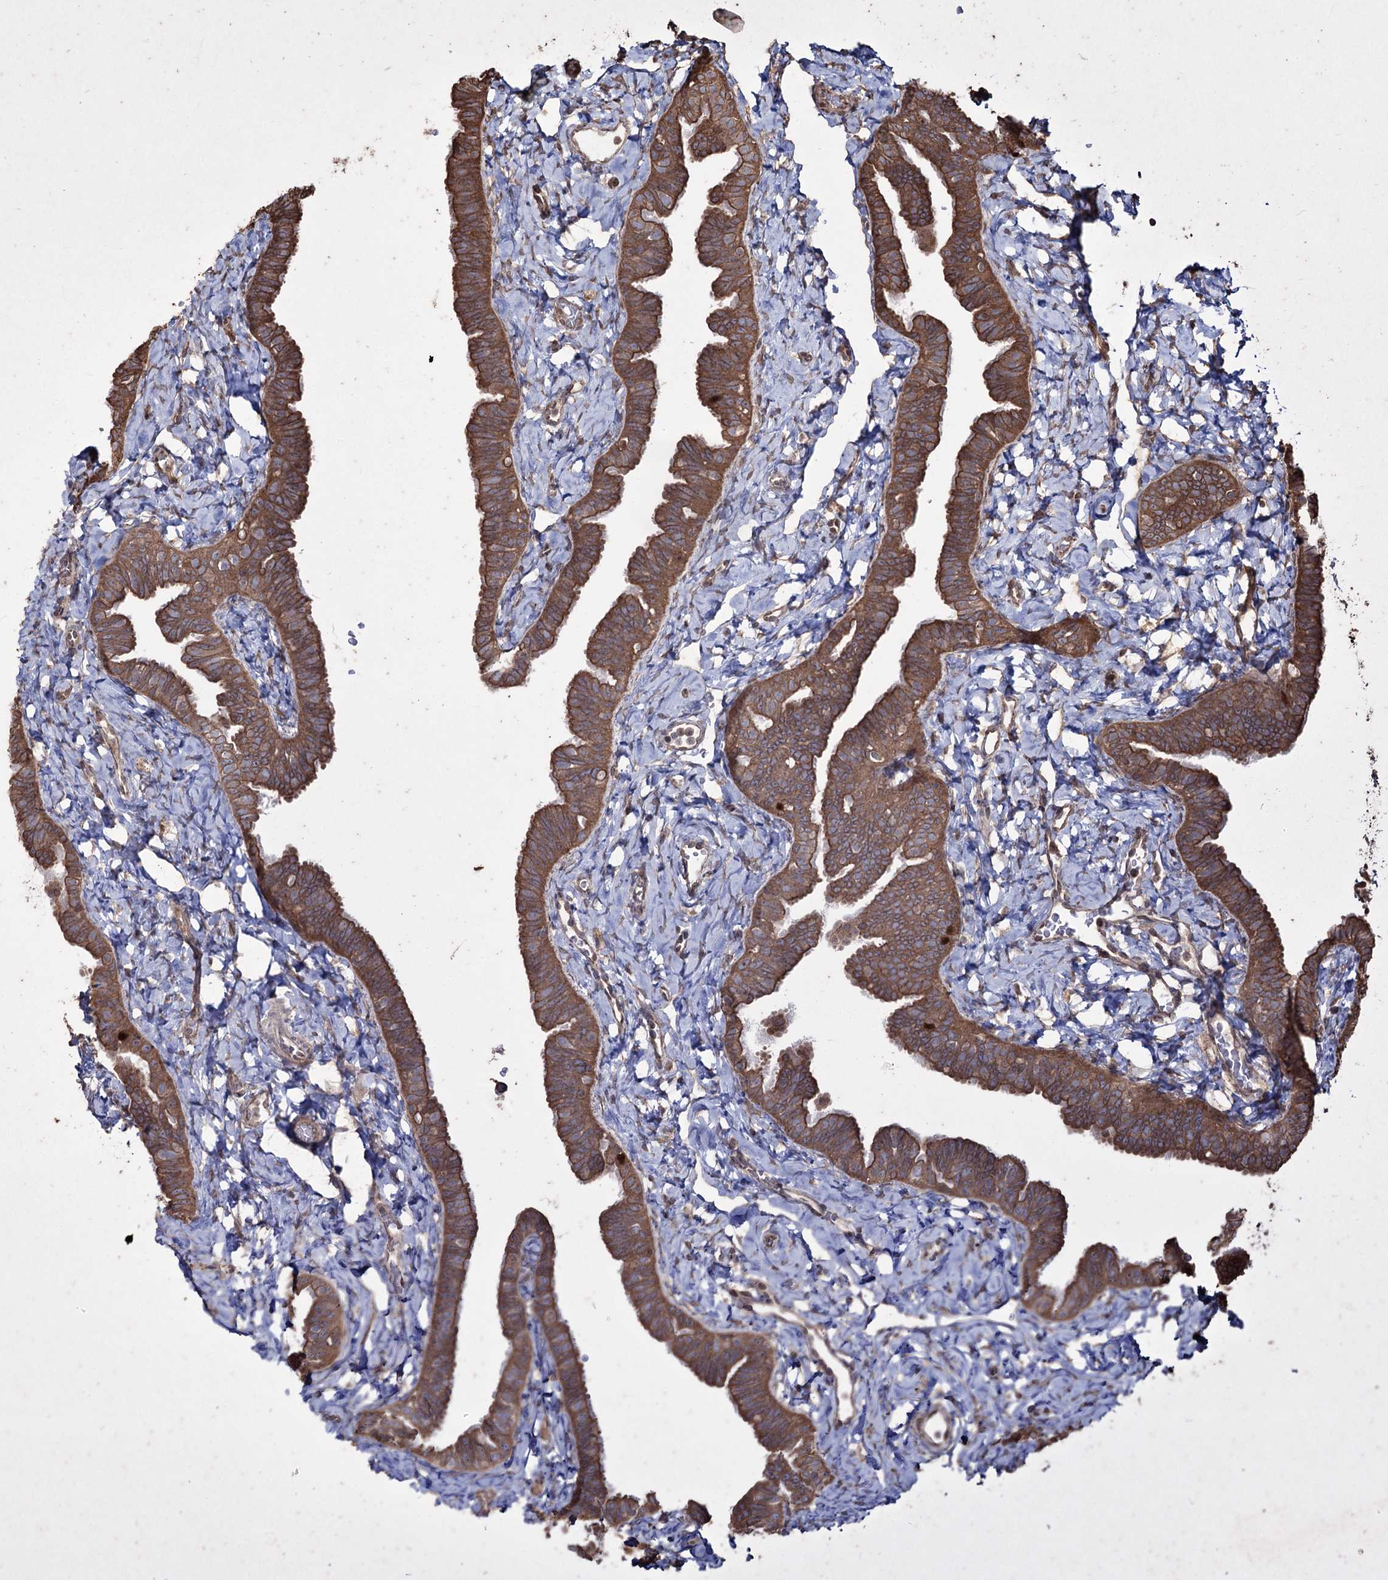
{"staining": {"intensity": "moderate", "quantity": ">75%", "location": "cytoplasmic/membranous"}, "tissue": "fallopian tube", "cell_type": "Glandular cells", "image_type": "normal", "snomed": [{"axis": "morphology", "description": "Normal tissue, NOS"}, {"axis": "topography", "description": "Fallopian tube"}], "caption": "Immunohistochemistry (DAB) staining of unremarkable human fallopian tube shows moderate cytoplasmic/membranous protein expression in approximately >75% of glandular cells. (IHC, brightfield microscopy, high magnification).", "gene": "PRC1", "patient": {"sex": "female", "age": 65}}